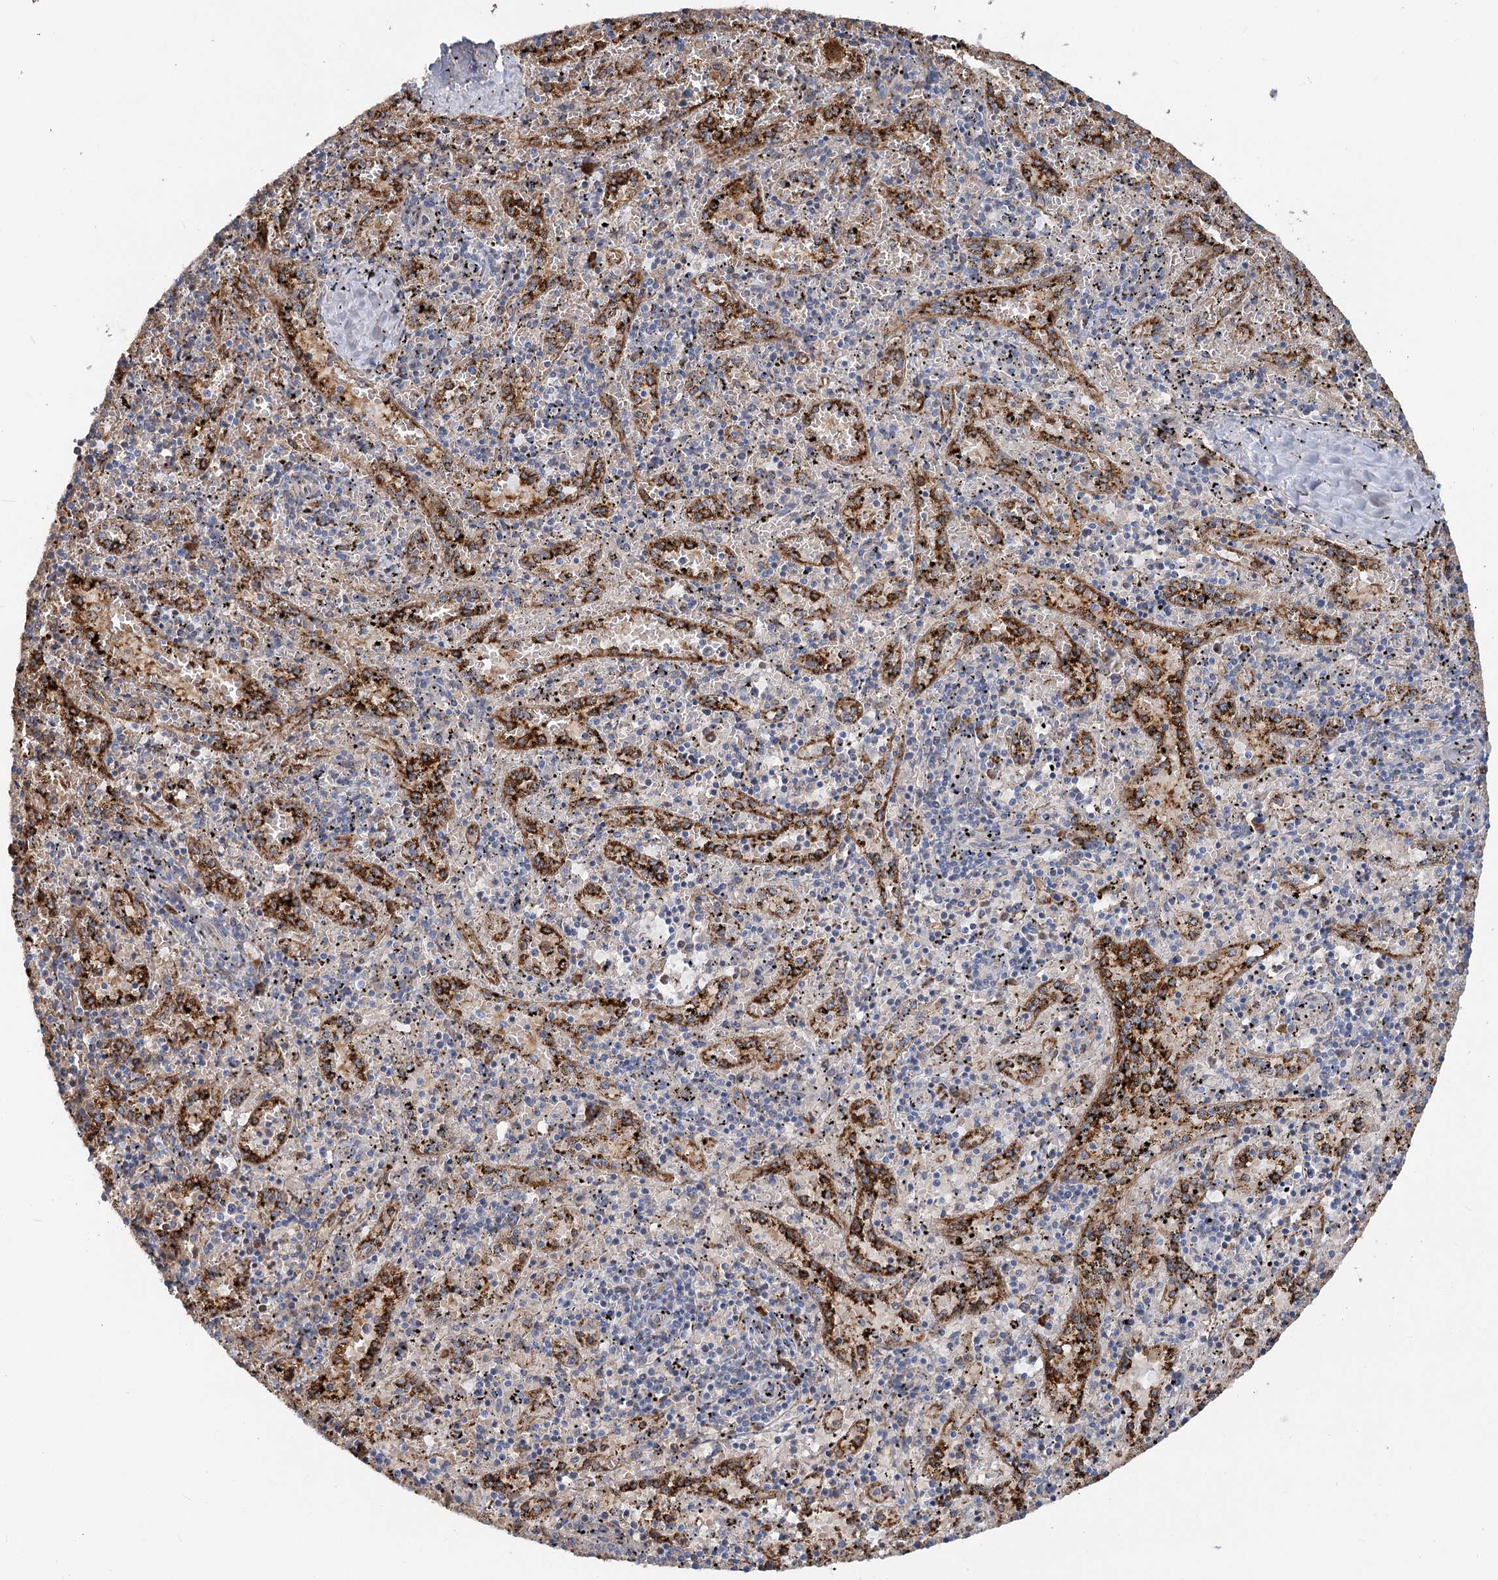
{"staining": {"intensity": "negative", "quantity": "none", "location": "none"}, "tissue": "spleen", "cell_type": "Cells in red pulp", "image_type": "normal", "snomed": [{"axis": "morphology", "description": "Normal tissue, NOS"}, {"axis": "topography", "description": "Spleen"}], "caption": "A high-resolution histopathology image shows immunohistochemistry staining of normal spleen, which demonstrates no significant positivity in cells in red pulp.", "gene": "CIB4", "patient": {"sex": "male", "age": 11}}